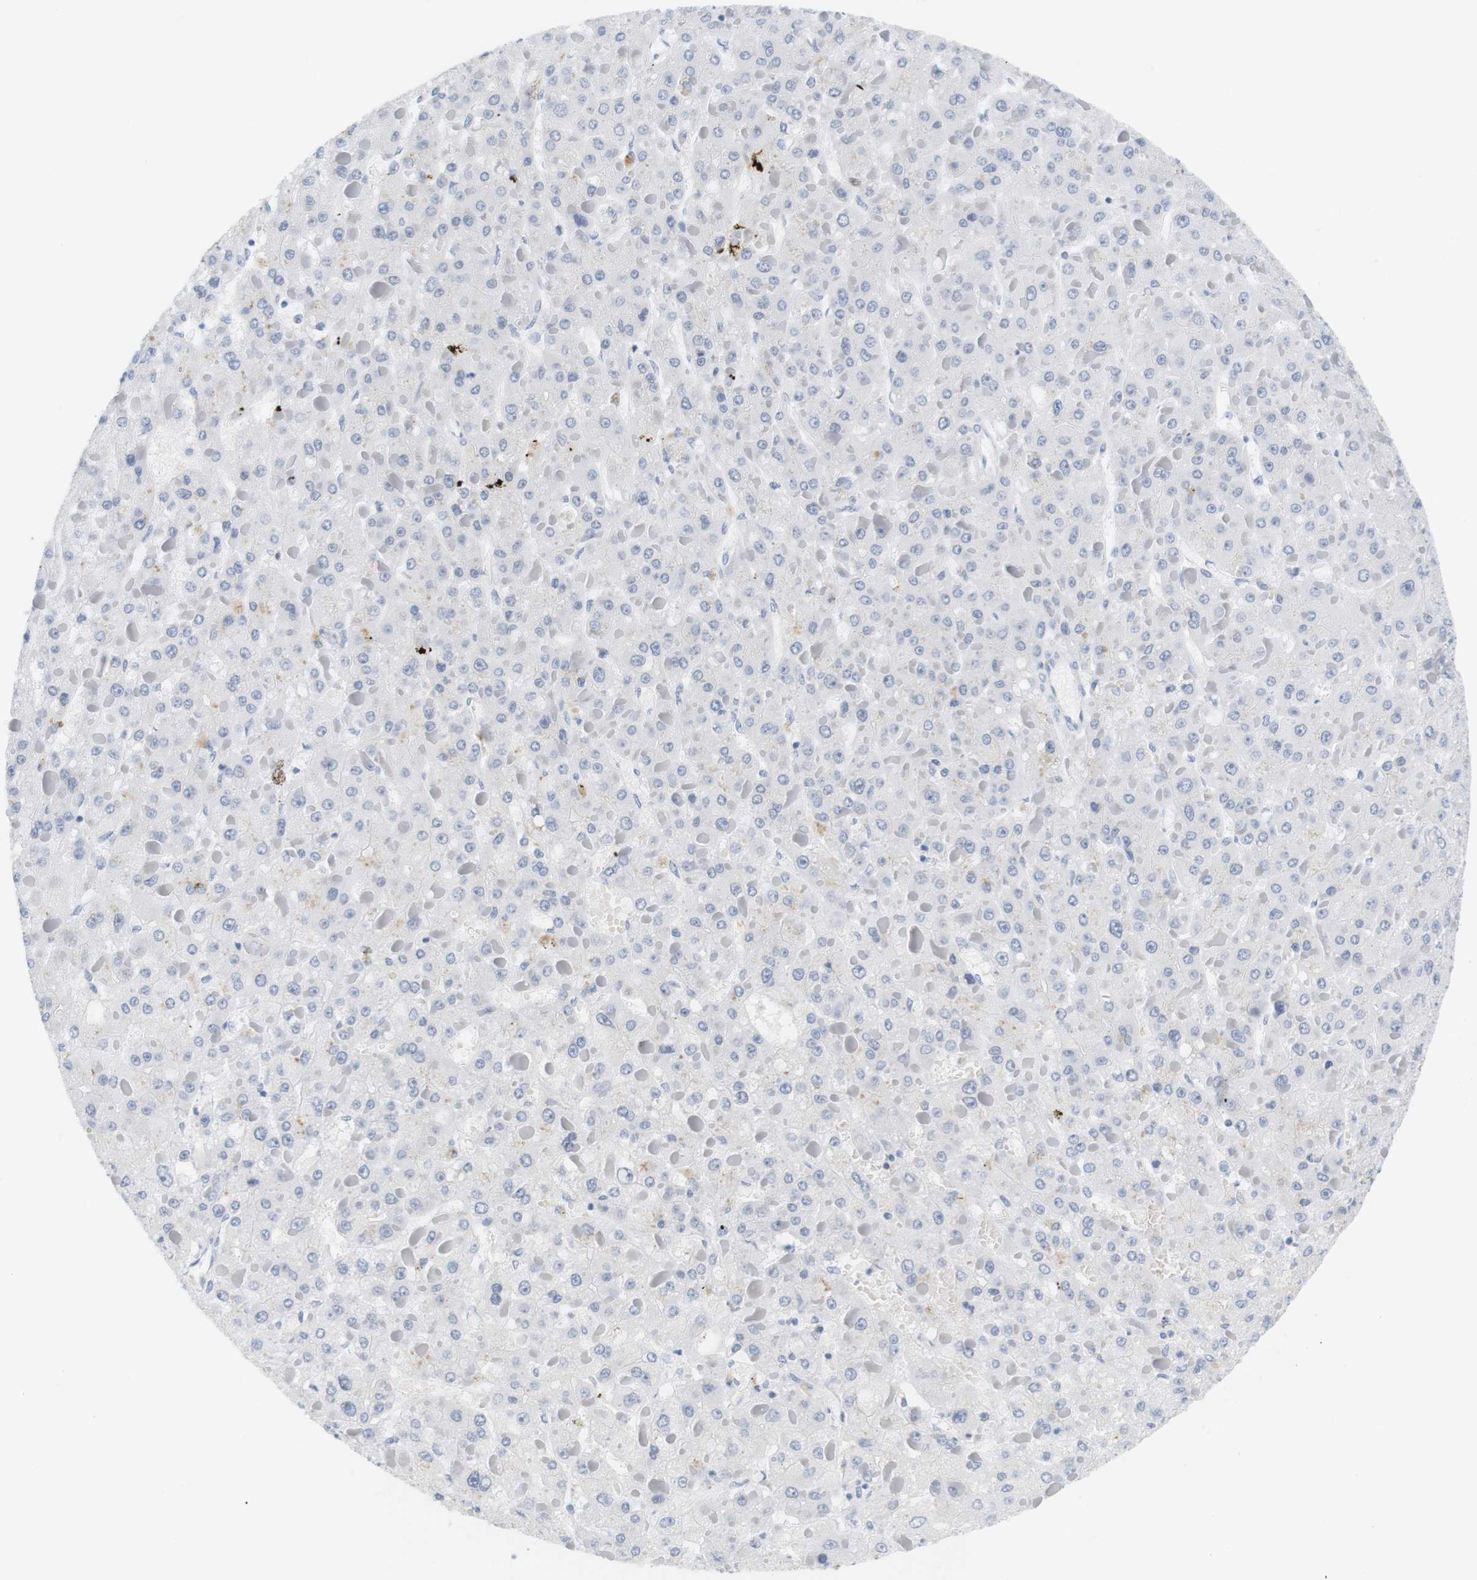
{"staining": {"intensity": "negative", "quantity": "none", "location": "none"}, "tissue": "liver cancer", "cell_type": "Tumor cells", "image_type": "cancer", "snomed": [{"axis": "morphology", "description": "Carcinoma, Hepatocellular, NOS"}, {"axis": "topography", "description": "Liver"}], "caption": "This is an immunohistochemistry (IHC) micrograph of human liver hepatocellular carcinoma. There is no staining in tumor cells.", "gene": "OPRM1", "patient": {"sex": "female", "age": 73}}